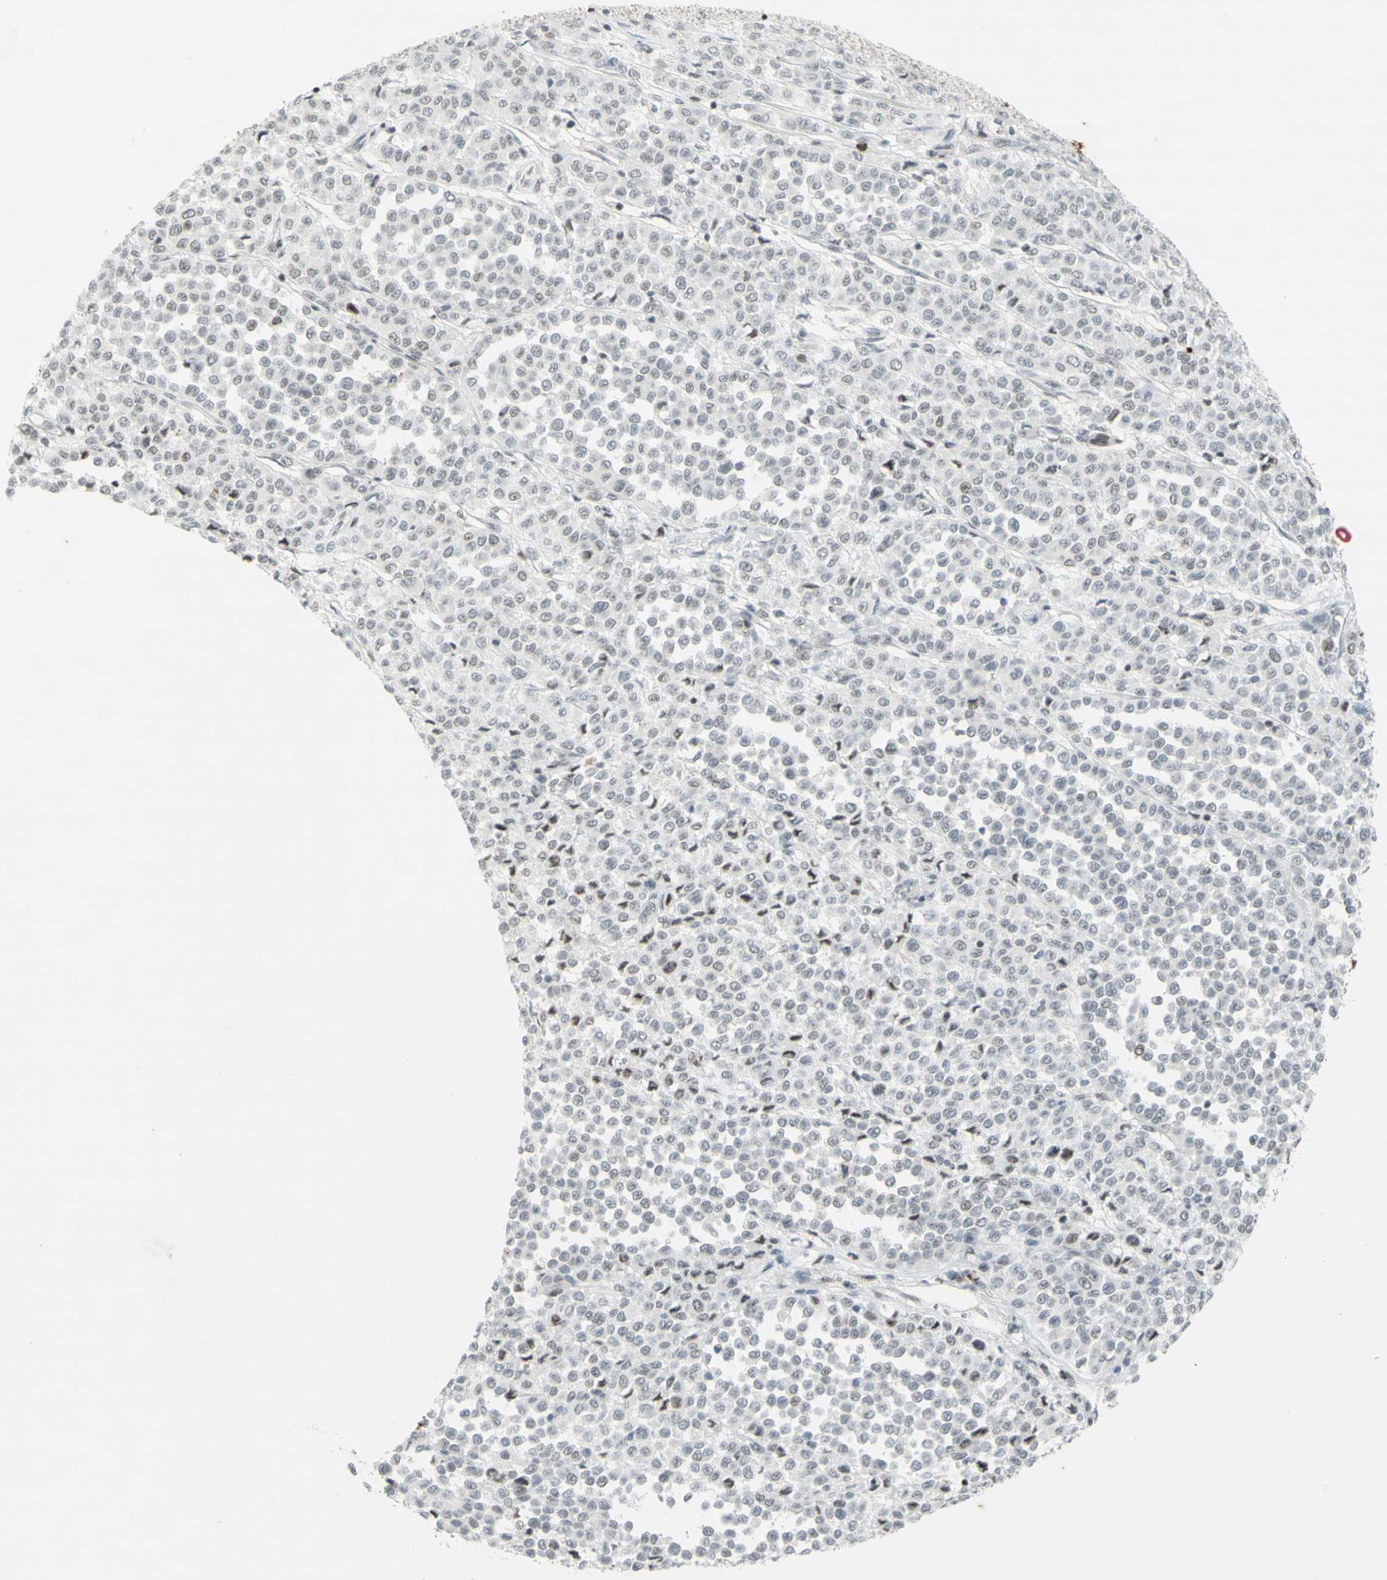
{"staining": {"intensity": "moderate", "quantity": "25%-75%", "location": "nuclear"}, "tissue": "melanoma", "cell_type": "Tumor cells", "image_type": "cancer", "snomed": [{"axis": "morphology", "description": "Malignant melanoma, Metastatic site"}, {"axis": "topography", "description": "Pancreas"}], "caption": "Melanoma stained with a brown dye shows moderate nuclear positive expression in about 25%-75% of tumor cells.", "gene": "IRF1", "patient": {"sex": "female", "age": 30}}